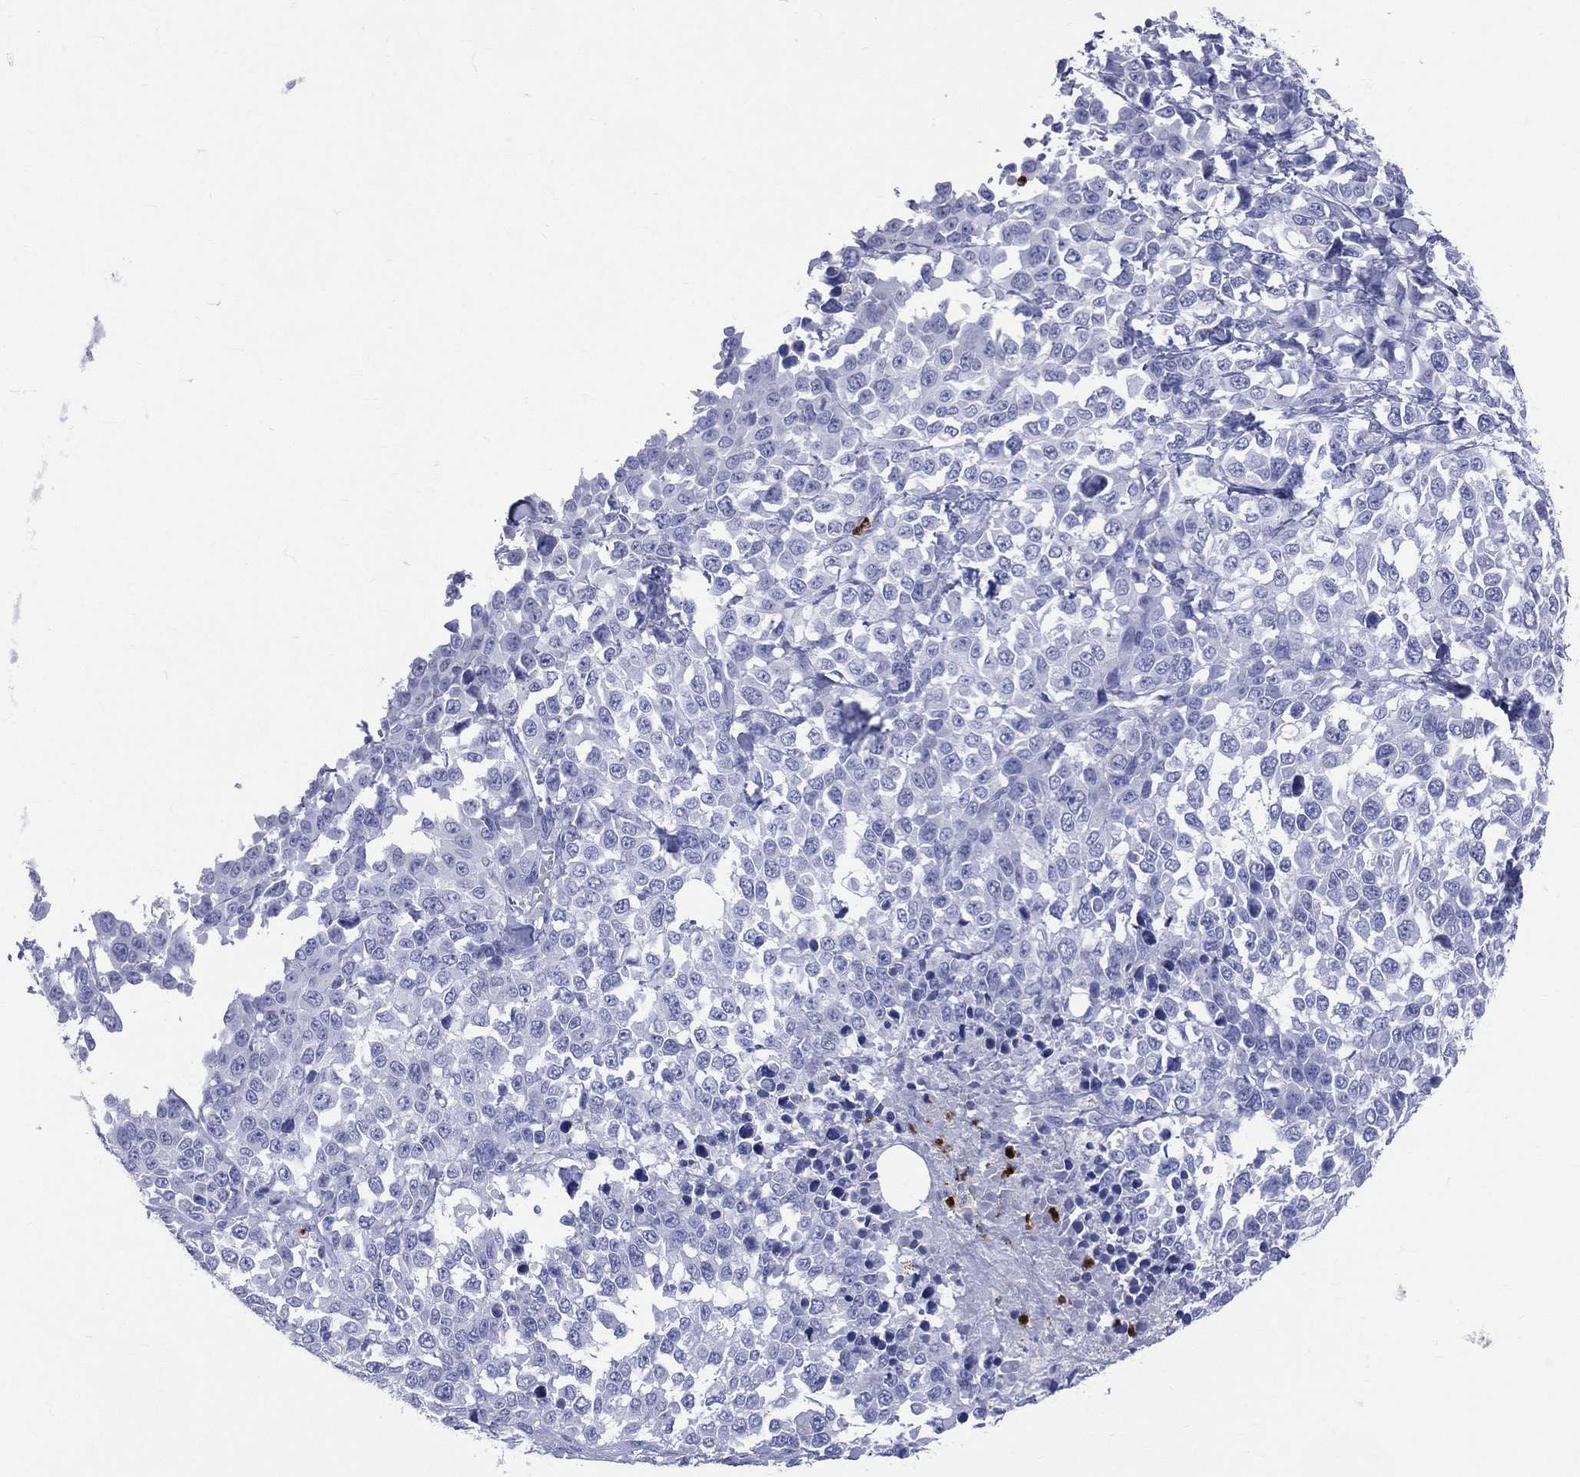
{"staining": {"intensity": "negative", "quantity": "none", "location": "none"}, "tissue": "melanoma", "cell_type": "Tumor cells", "image_type": "cancer", "snomed": [{"axis": "morphology", "description": "Malignant melanoma, Metastatic site"}, {"axis": "topography", "description": "Skin"}], "caption": "Immunohistochemical staining of human malignant melanoma (metastatic site) reveals no significant positivity in tumor cells. (DAB IHC visualized using brightfield microscopy, high magnification).", "gene": "PGLYRP1", "patient": {"sex": "male", "age": 84}}